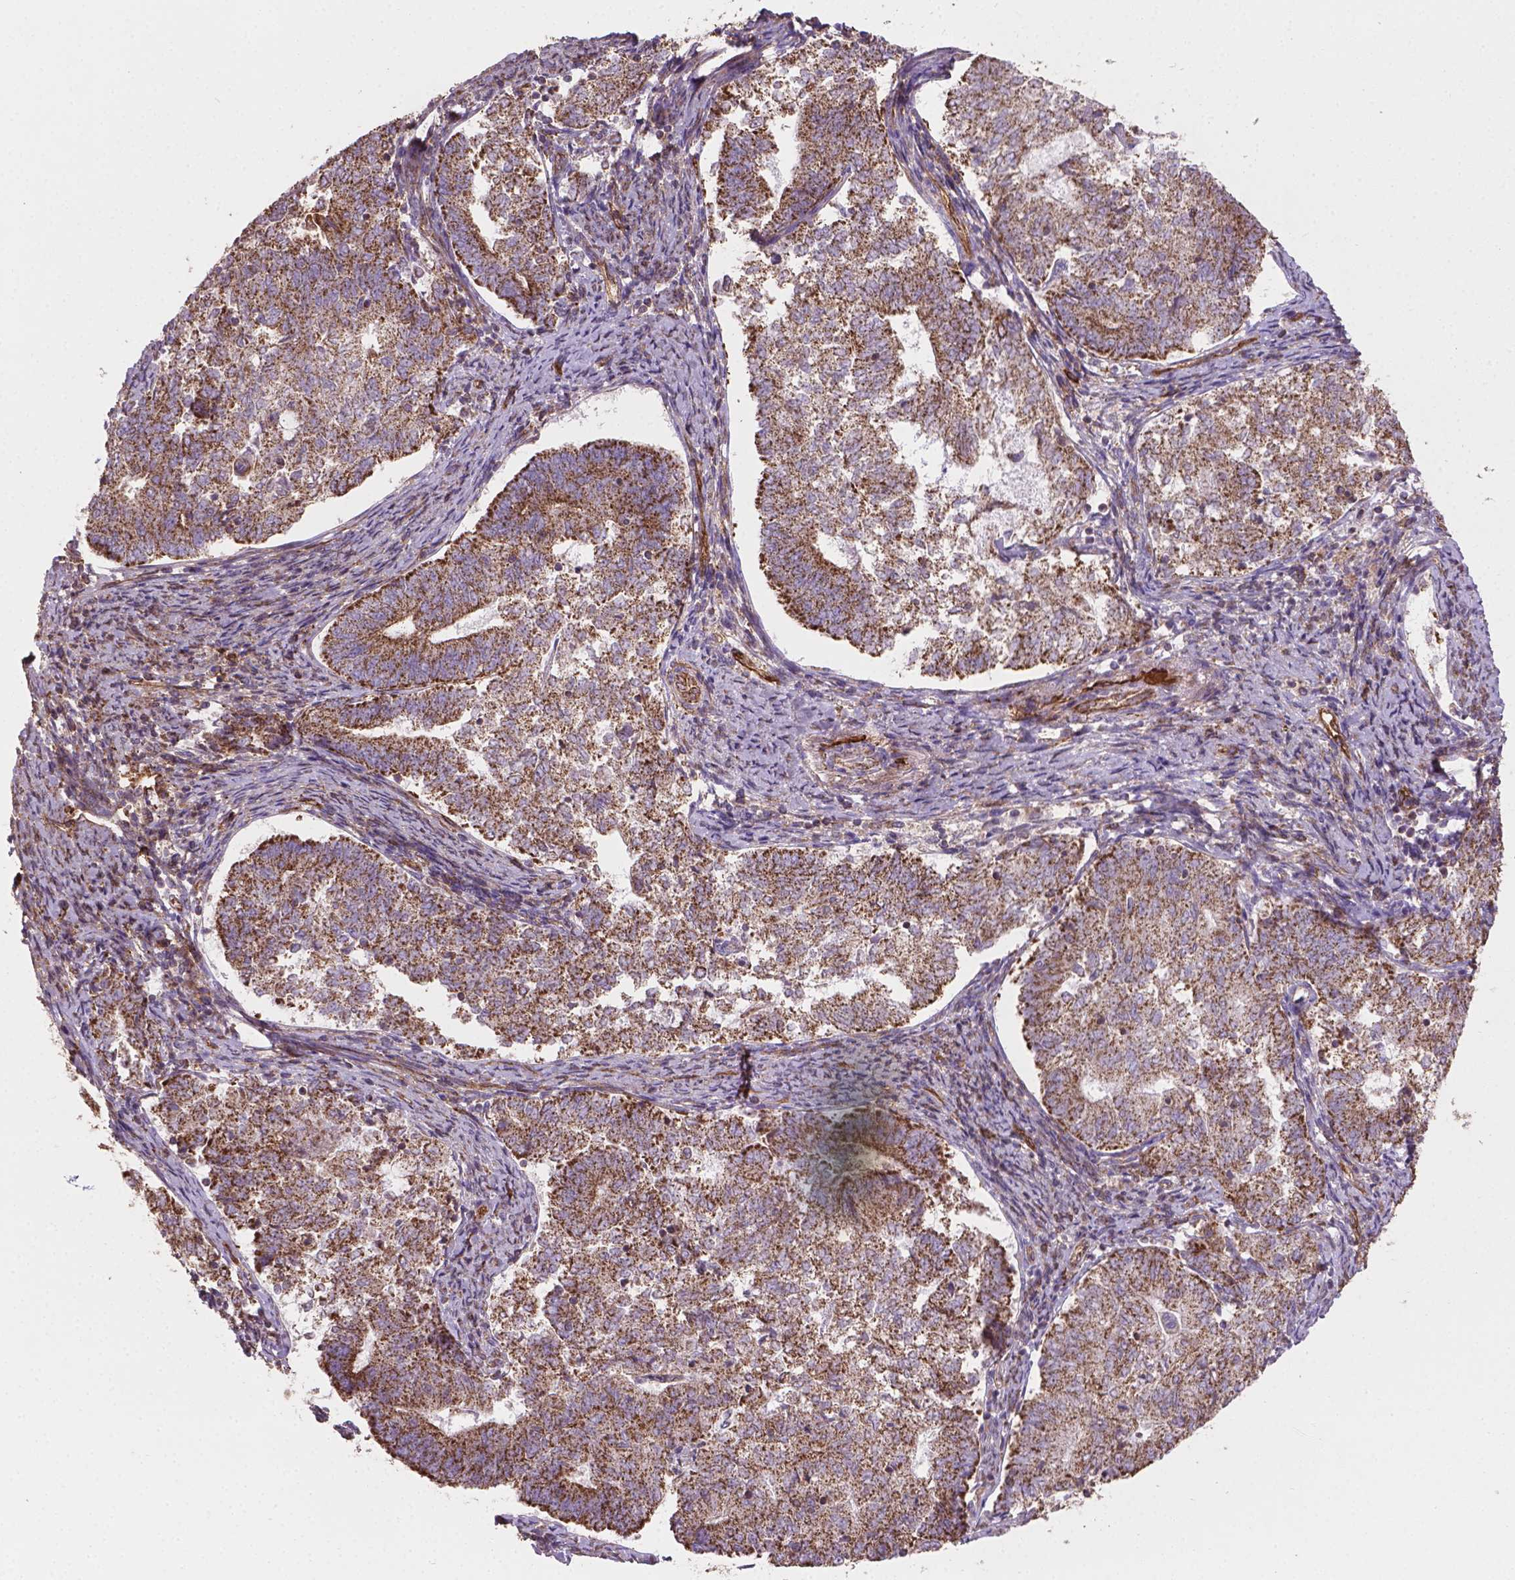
{"staining": {"intensity": "moderate", "quantity": ">75%", "location": "cytoplasmic/membranous"}, "tissue": "endometrial cancer", "cell_type": "Tumor cells", "image_type": "cancer", "snomed": [{"axis": "morphology", "description": "Adenocarcinoma, NOS"}, {"axis": "topography", "description": "Endometrium"}], "caption": "This photomicrograph shows immunohistochemistry (IHC) staining of adenocarcinoma (endometrial), with medium moderate cytoplasmic/membranous staining in approximately >75% of tumor cells.", "gene": "TCAF1", "patient": {"sex": "female", "age": 65}}